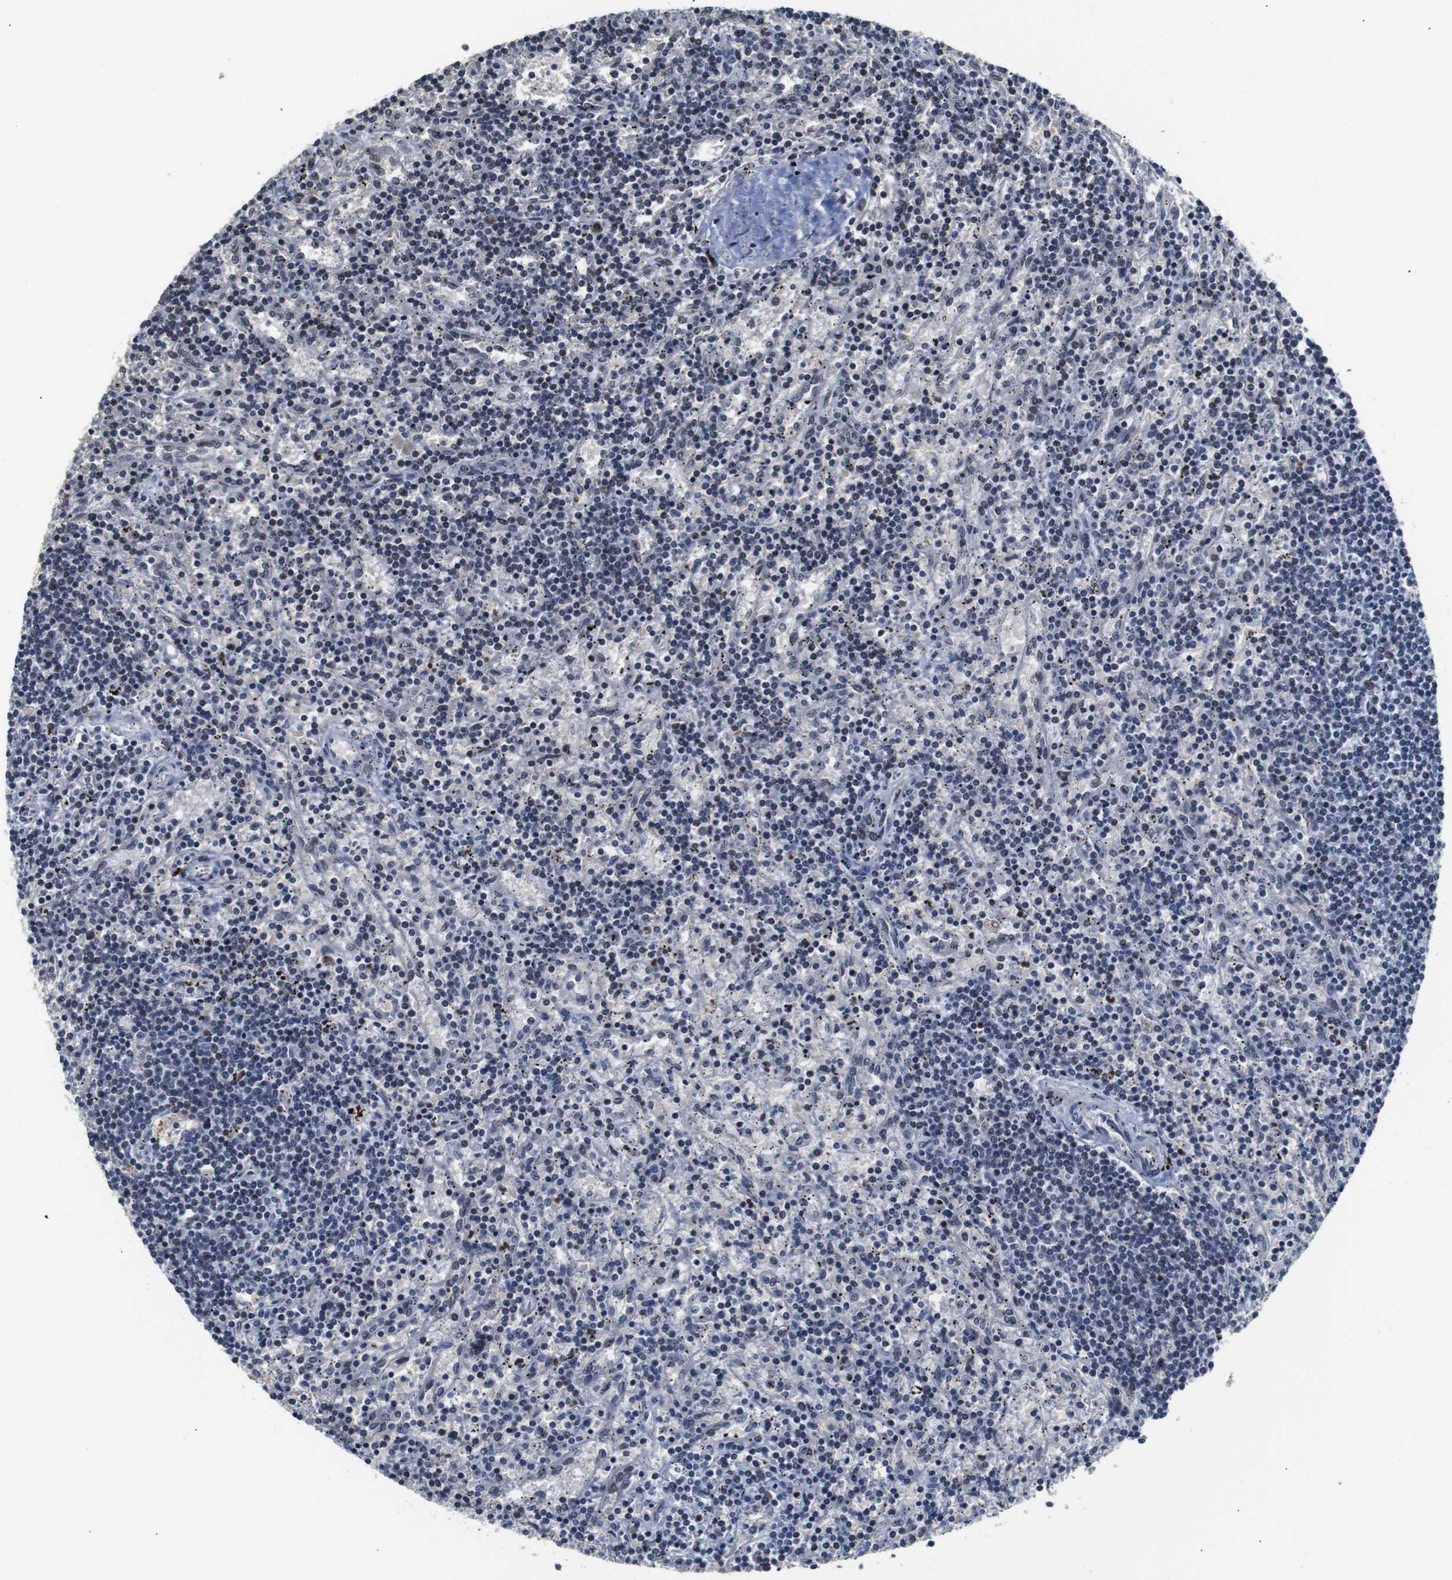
{"staining": {"intensity": "weak", "quantity": "<25%", "location": "nuclear"}, "tissue": "lymphoma", "cell_type": "Tumor cells", "image_type": "cancer", "snomed": [{"axis": "morphology", "description": "Malignant lymphoma, non-Hodgkin's type, Low grade"}, {"axis": "topography", "description": "Spleen"}], "caption": "Immunohistochemistry (IHC) image of neoplastic tissue: low-grade malignant lymphoma, non-Hodgkin's type stained with DAB (3,3'-diaminobenzidine) exhibits no significant protein positivity in tumor cells.", "gene": "ILDR2", "patient": {"sex": "male", "age": 76}}